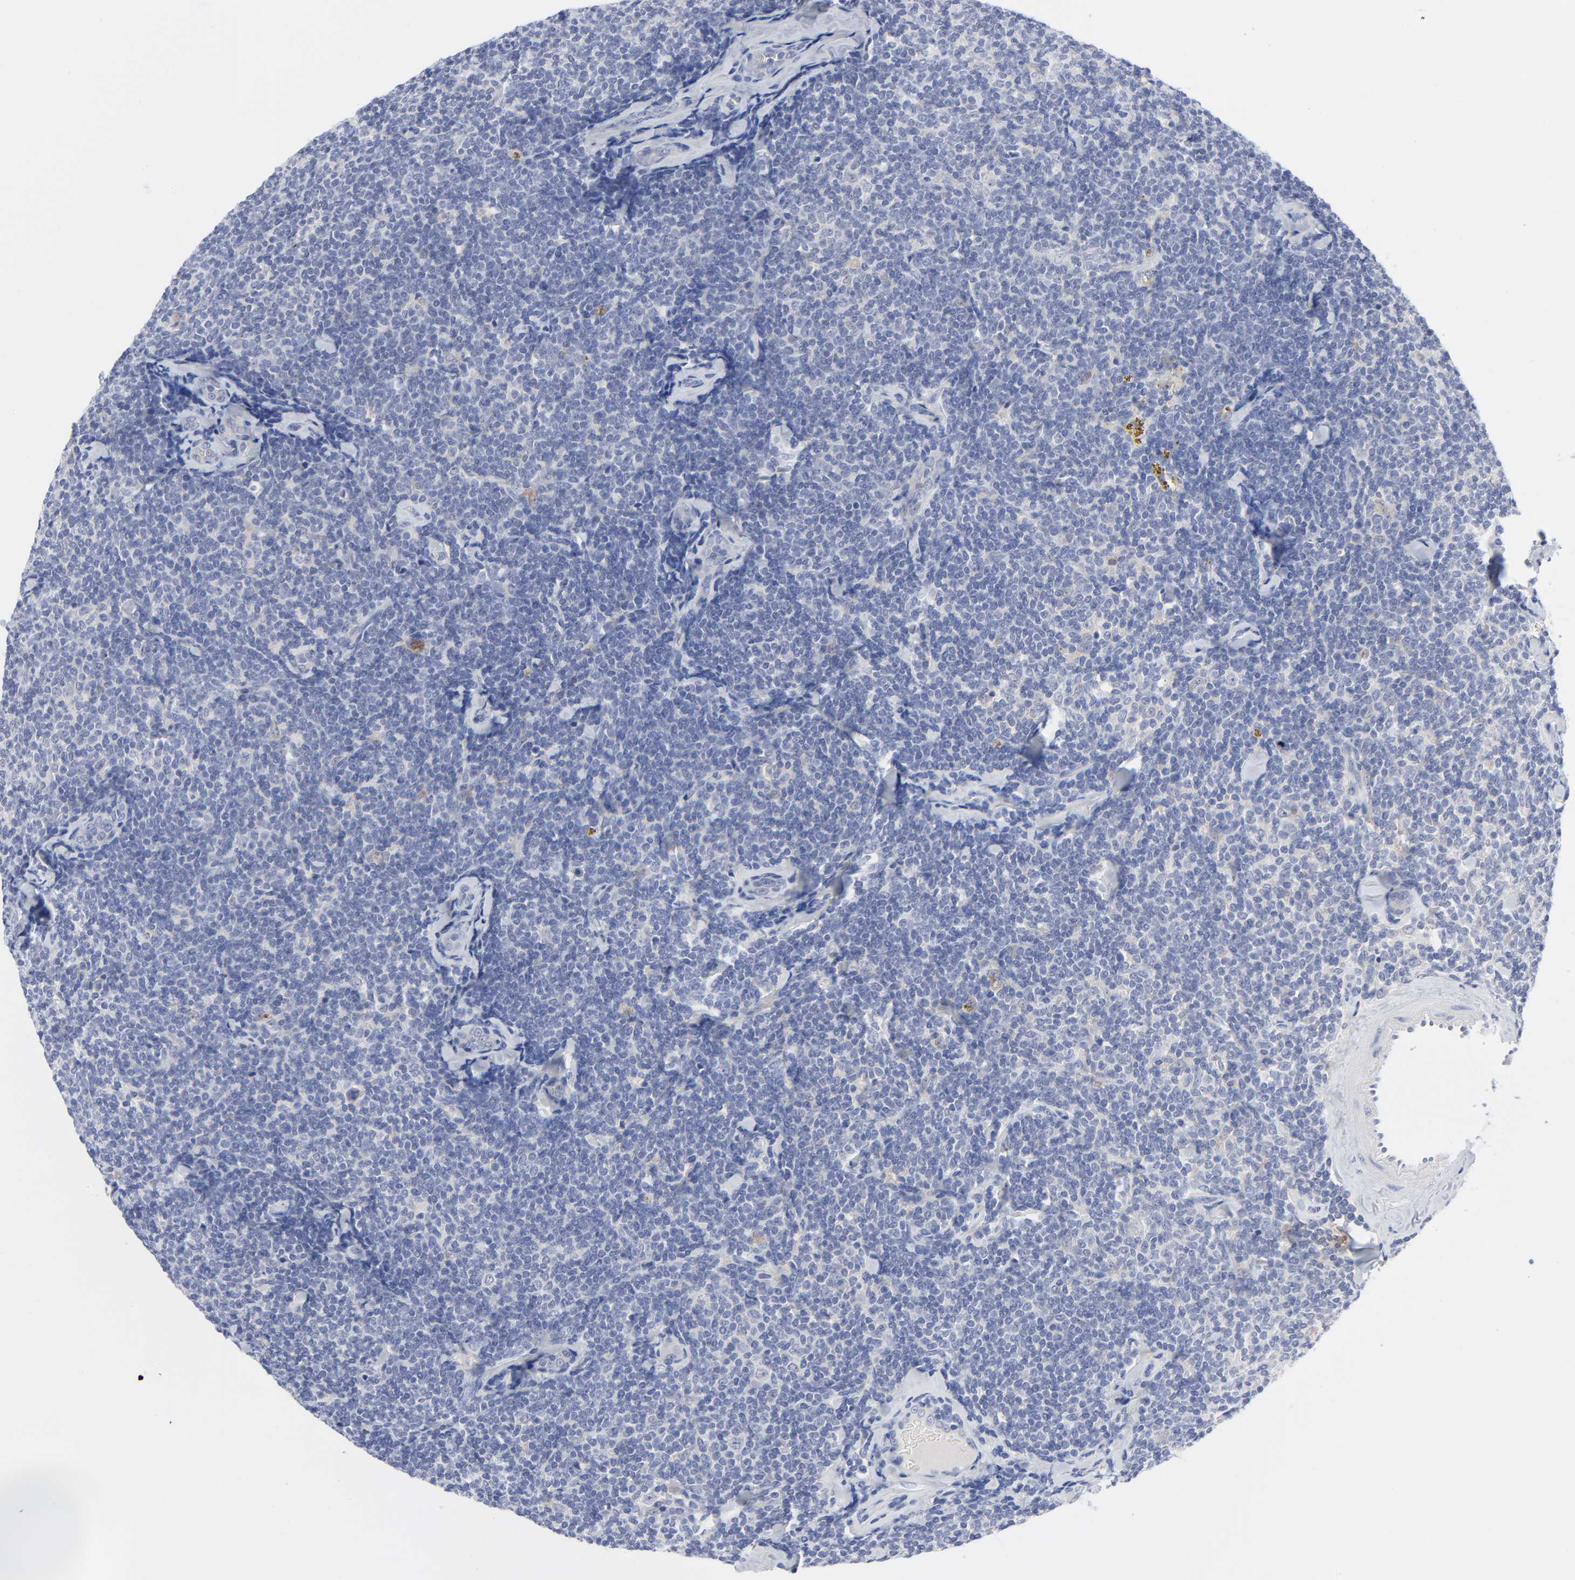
{"staining": {"intensity": "negative", "quantity": "none", "location": "none"}, "tissue": "lymphoma", "cell_type": "Tumor cells", "image_type": "cancer", "snomed": [{"axis": "morphology", "description": "Malignant lymphoma, non-Hodgkin's type, Low grade"}, {"axis": "topography", "description": "Lymph node"}], "caption": "A photomicrograph of human malignant lymphoma, non-Hodgkin's type (low-grade) is negative for staining in tumor cells.", "gene": "CLEC4G", "patient": {"sex": "female", "age": 56}}